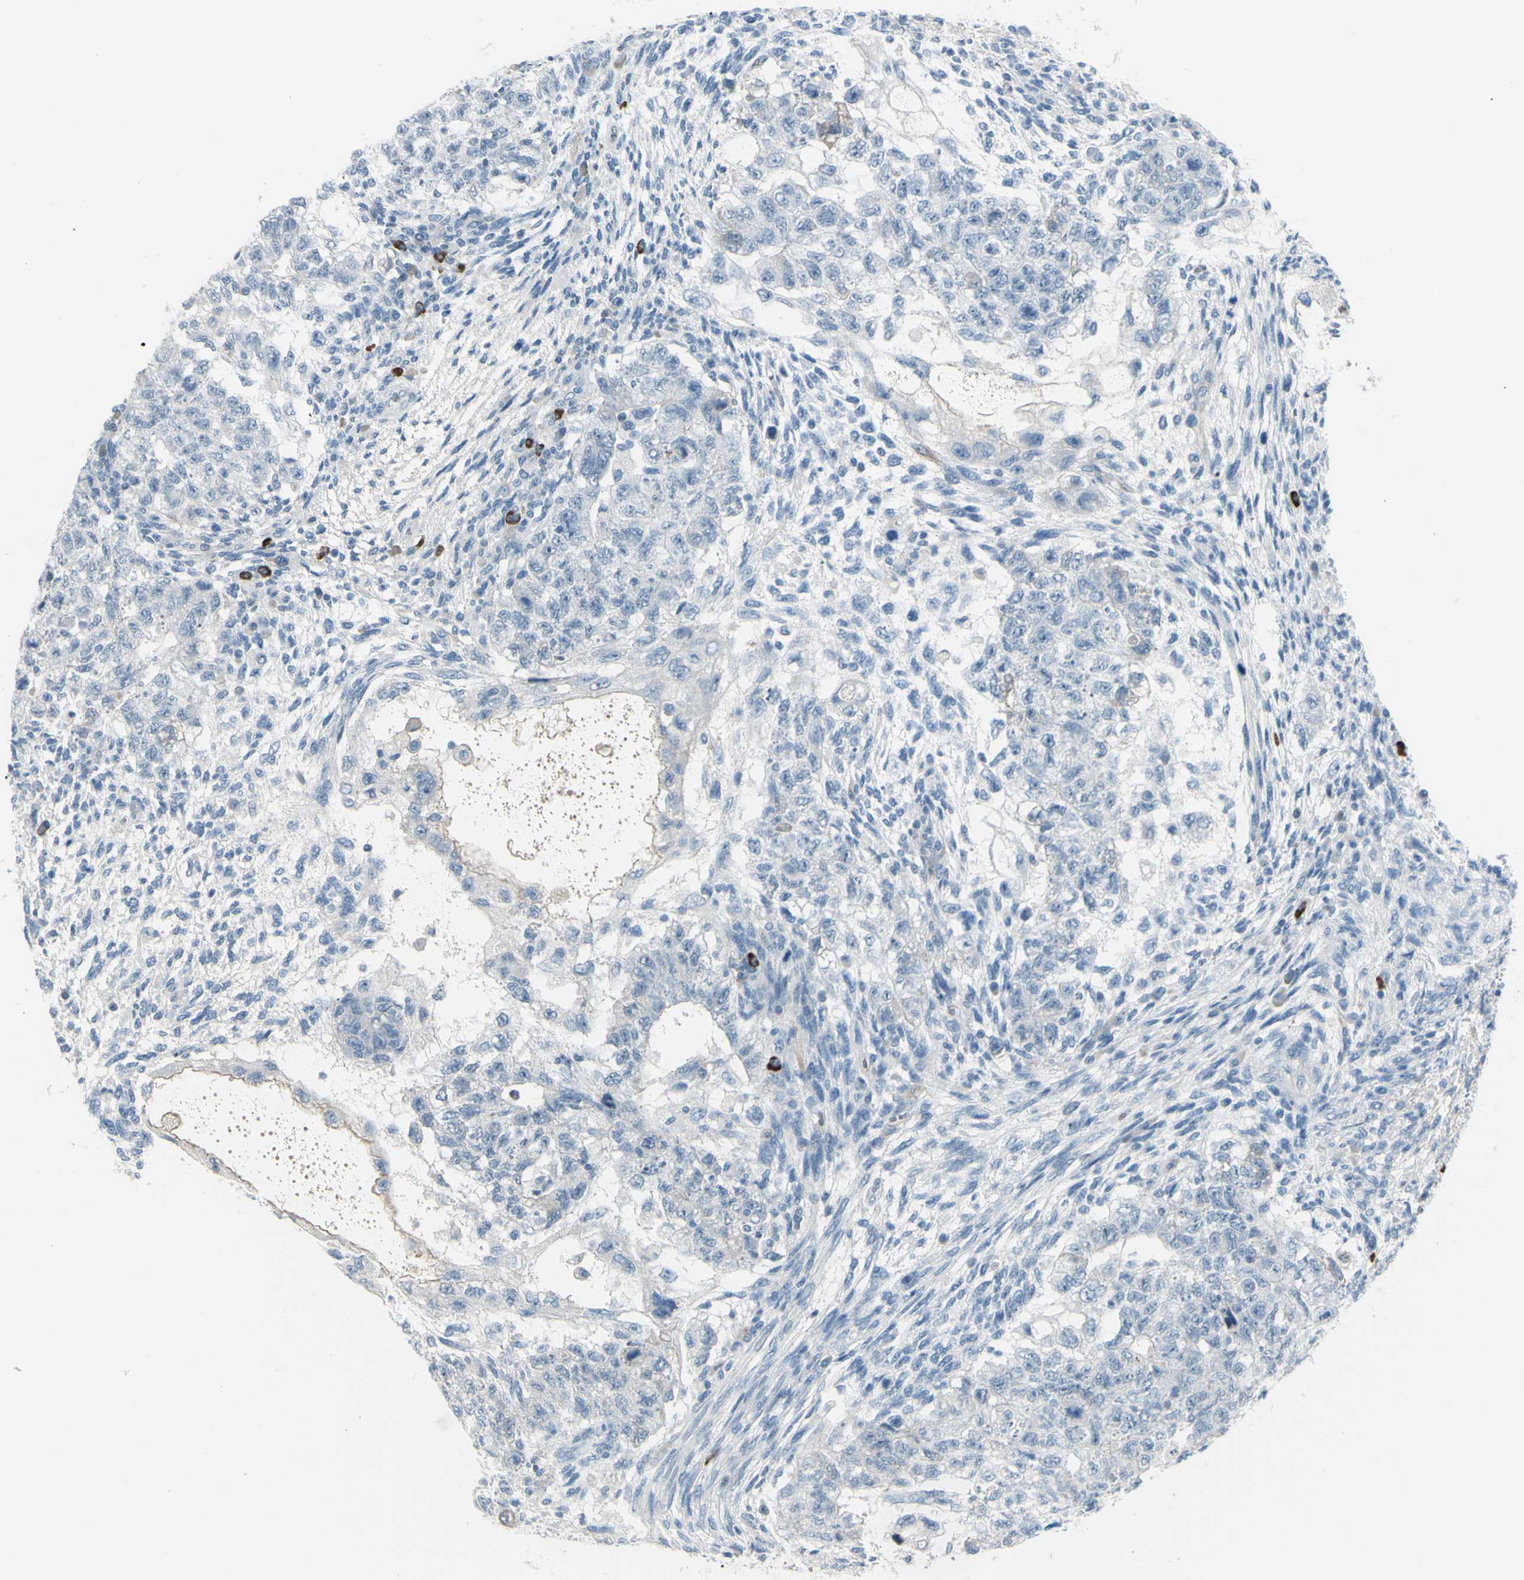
{"staining": {"intensity": "negative", "quantity": "none", "location": "none"}, "tissue": "testis cancer", "cell_type": "Tumor cells", "image_type": "cancer", "snomed": [{"axis": "morphology", "description": "Normal tissue, NOS"}, {"axis": "morphology", "description": "Carcinoma, Embryonal, NOS"}, {"axis": "topography", "description": "Testis"}], "caption": "Tumor cells show no significant expression in embryonal carcinoma (testis).", "gene": "GPR34", "patient": {"sex": "male", "age": 36}}